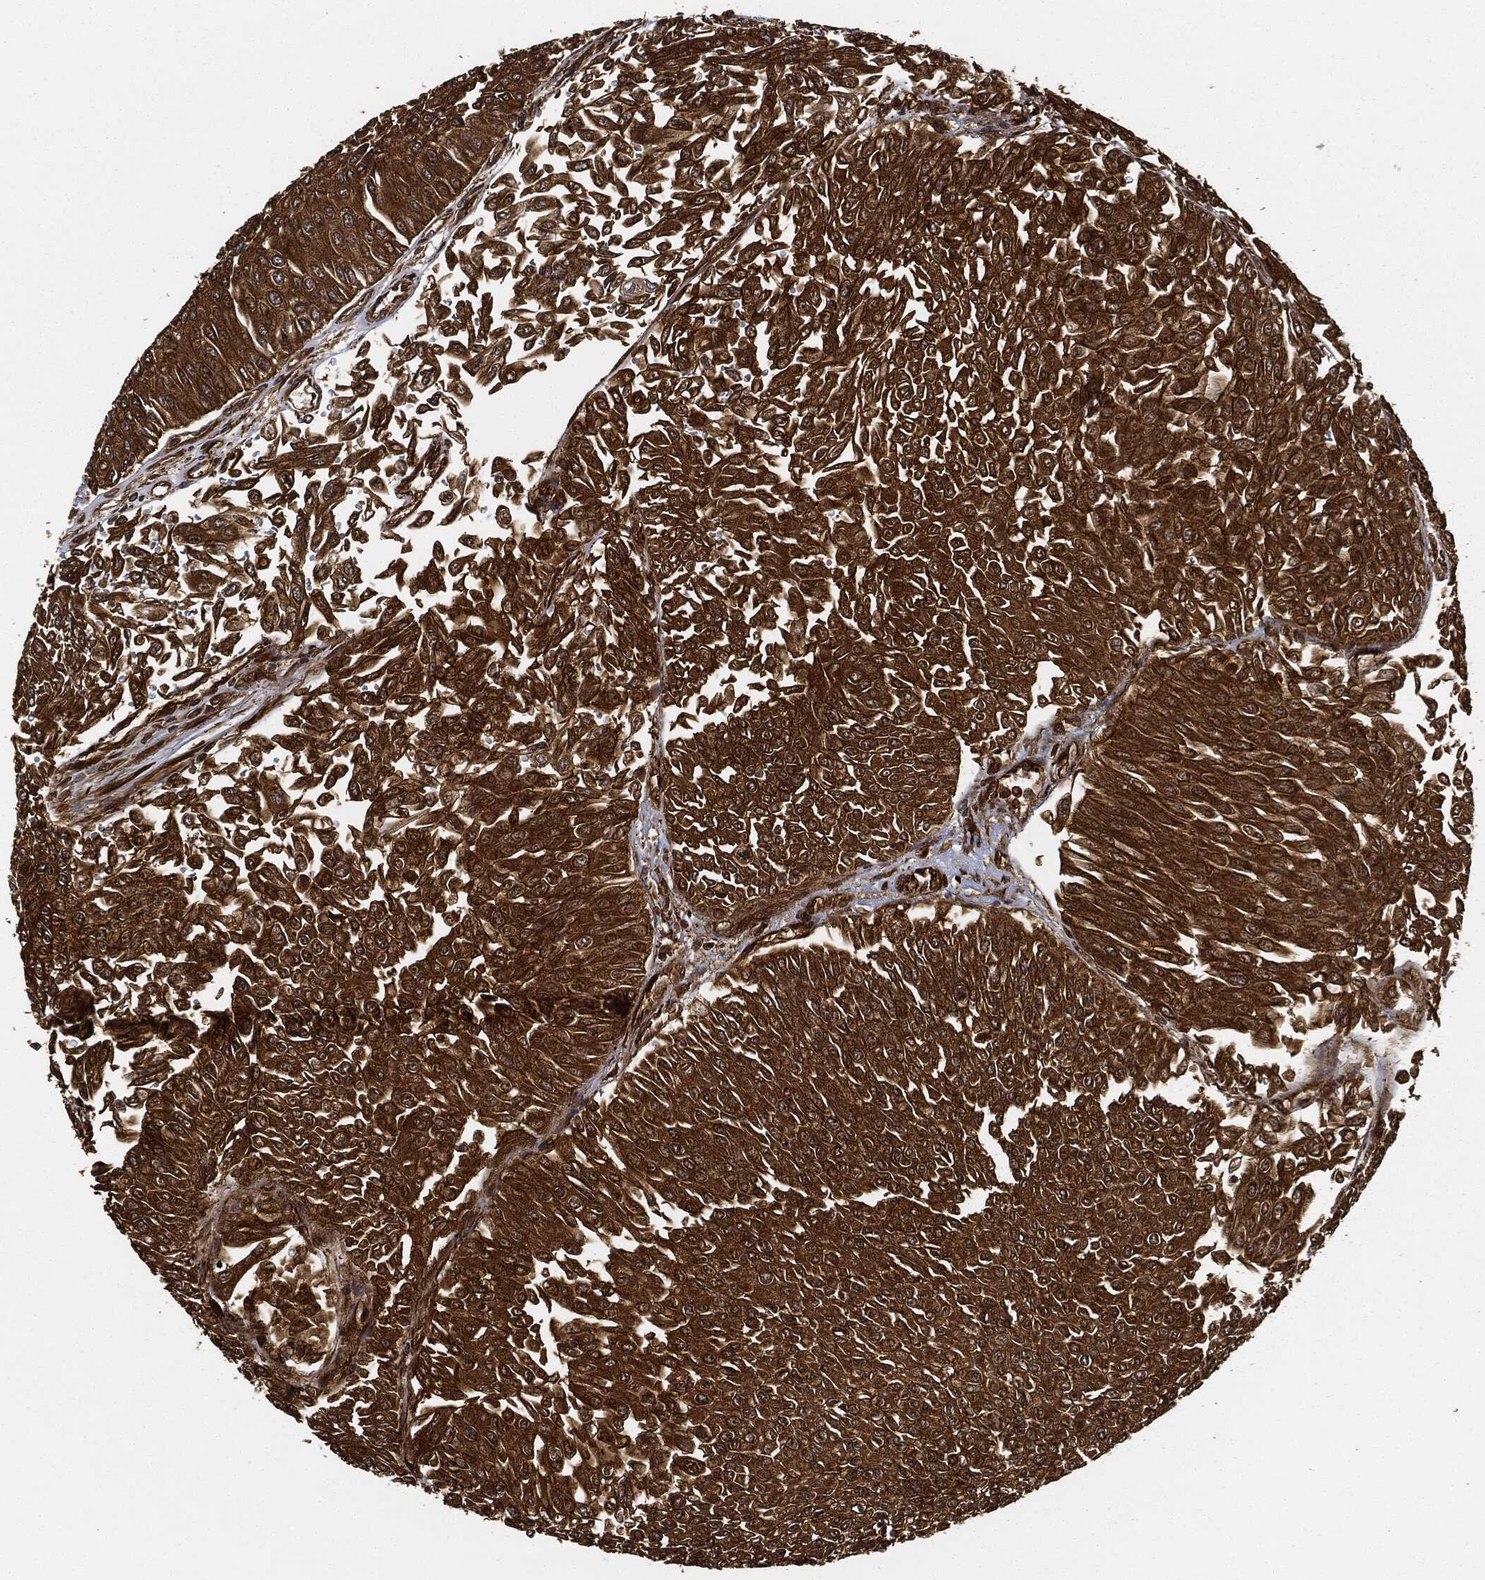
{"staining": {"intensity": "strong", "quantity": ">75%", "location": "cytoplasmic/membranous"}, "tissue": "urothelial cancer", "cell_type": "Tumor cells", "image_type": "cancer", "snomed": [{"axis": "morphology", "description": "Urothelial carcinoma, Low grade"}, {"axis": "topography", "description": "Urinary bladder"}], "caption": "Protein staining shows strong cytoplasmic/membranous positivity in about >75% of tumor cells in low-grade urothelial carcinoma.", "gene": "CEP290", "patient": {"sex": "male", "age": 67}}